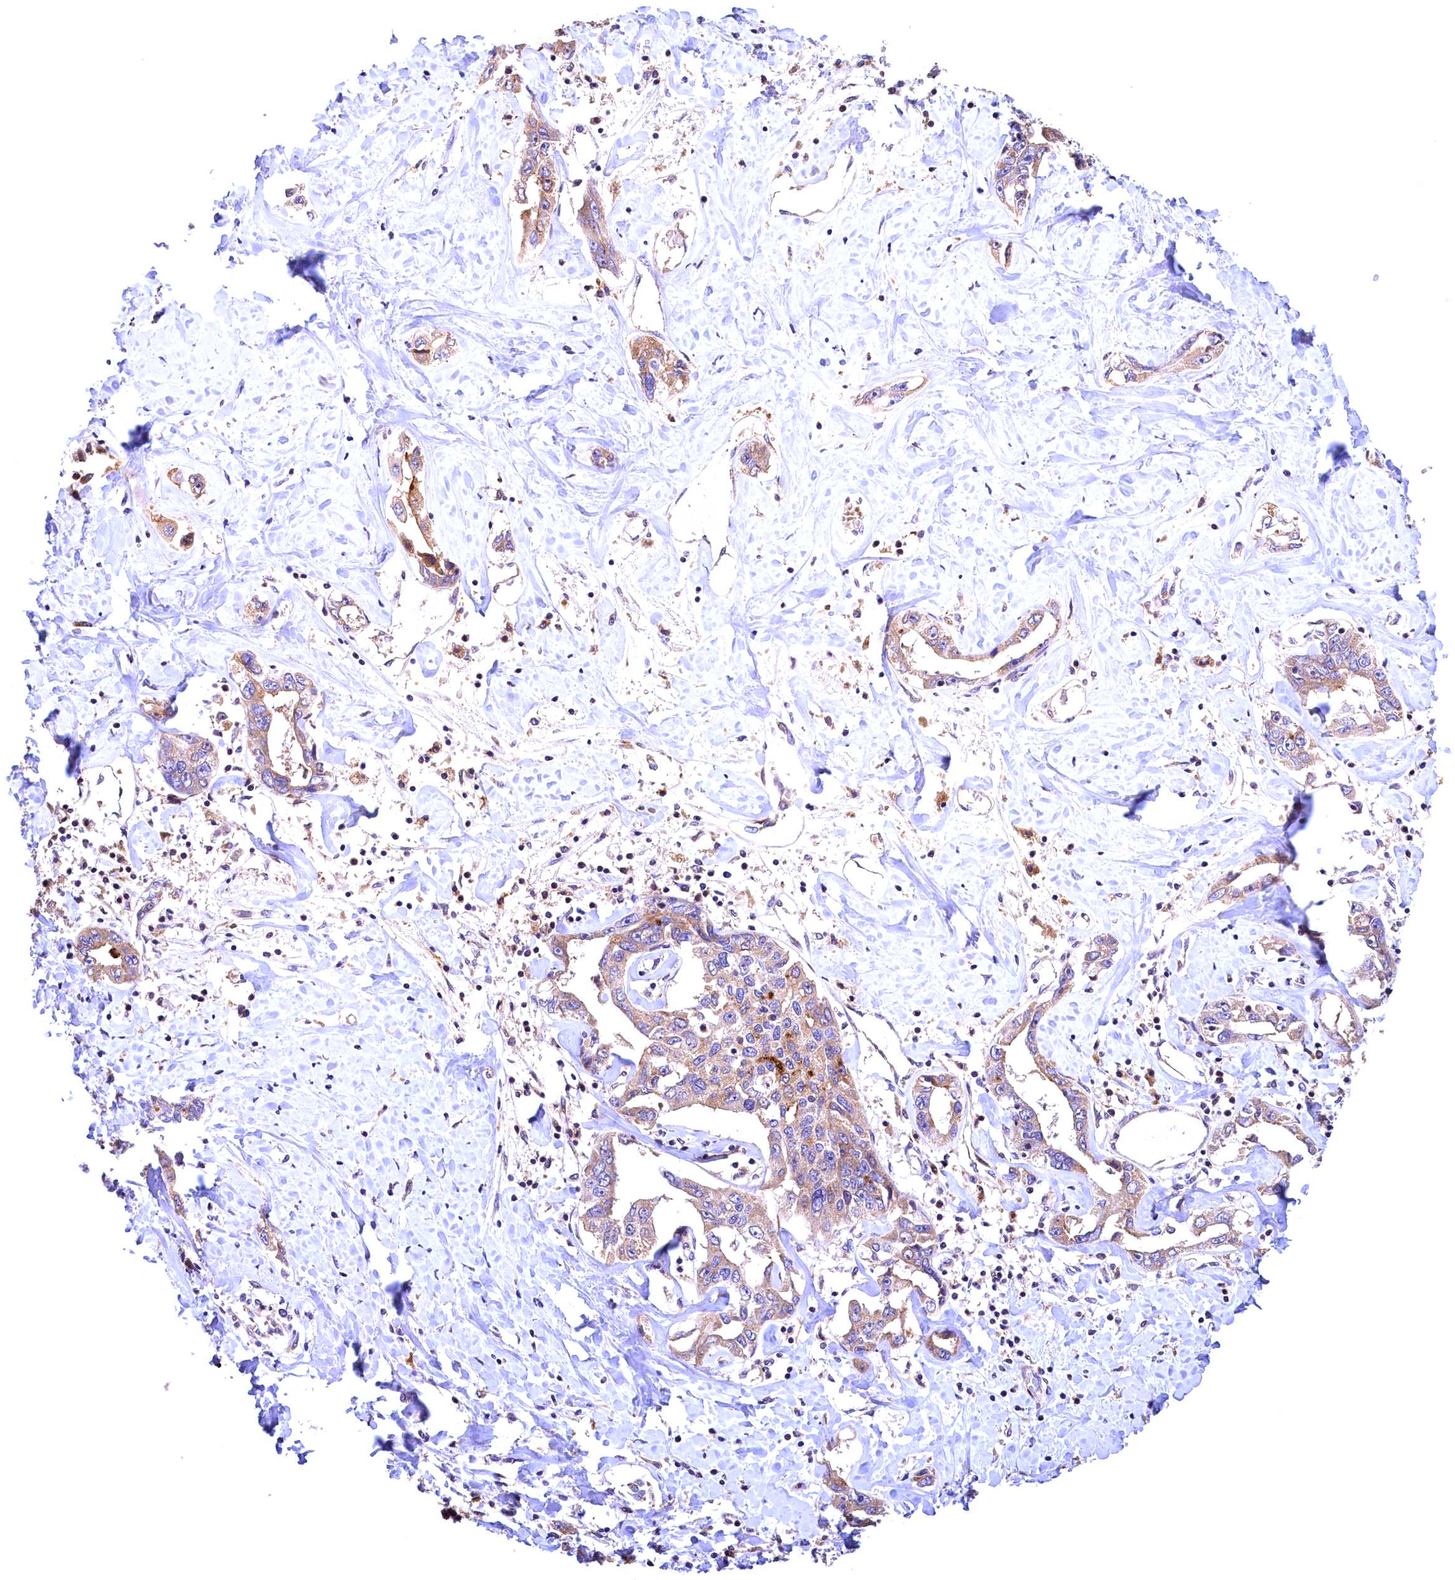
{"staining": {"intensity": "moderate", "quantity": ">75%", "location": "cytoplasmic/membranous"}, "tissue": "liver cancer", "cell_type": "Tumor cells", "image_type": "cancer", "snomed": [{"axis": "morphology", "description": "Cholangiocarcinoma"}, {"axis": "topography", "description": "Liver"}], "caption": "Brown immunohistochemical staining in cholangiocarcinoma (liver) exhibits moderate cytoplasmic/membranous staining in about >75% of tumor cells.", "gene": "NAIP", "patient": {"sex": "male", "age": 59}}